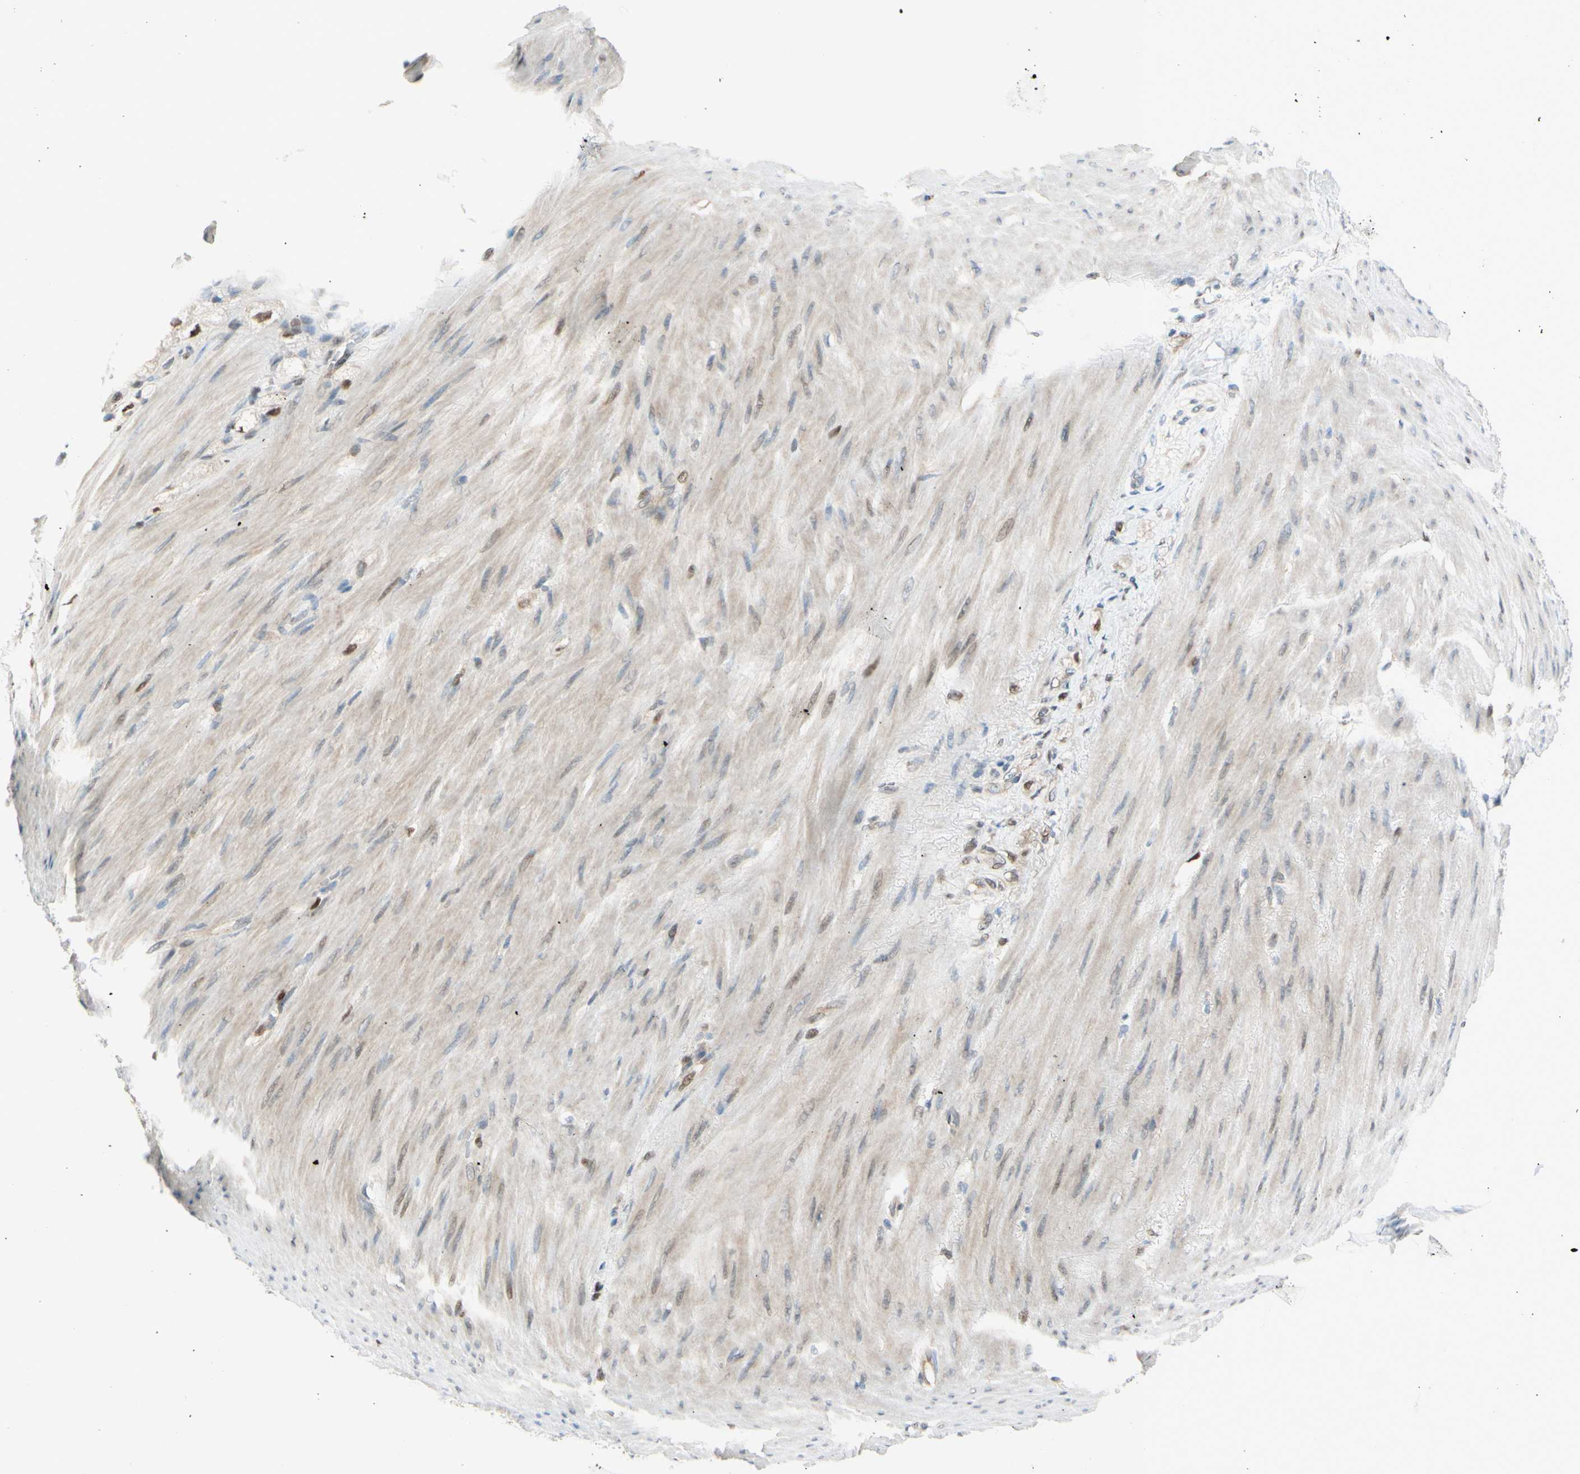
{"staining": {"intensity": "weak", "quantity": "25%-75%", "location": "cytoplasmic/membranous"}, "tissue": "stomach cancer", "cell_type": "Tumor cells", "image_type": "cancer", "snomed": [{"axis": "morphology", "description": "Adenocarcinoma, NOS"}, {"axis": "topography", "description": "Stomach"}], "caption": "An image of human stomach cancer (adenocarcinoma) stained for a protein displays weak cytoplasmic/membranous brown staining in tumor cells. Nuclei are stained in blue.", "gene": "PTTG1", "patient": {"sex": "male", "age": 82}}